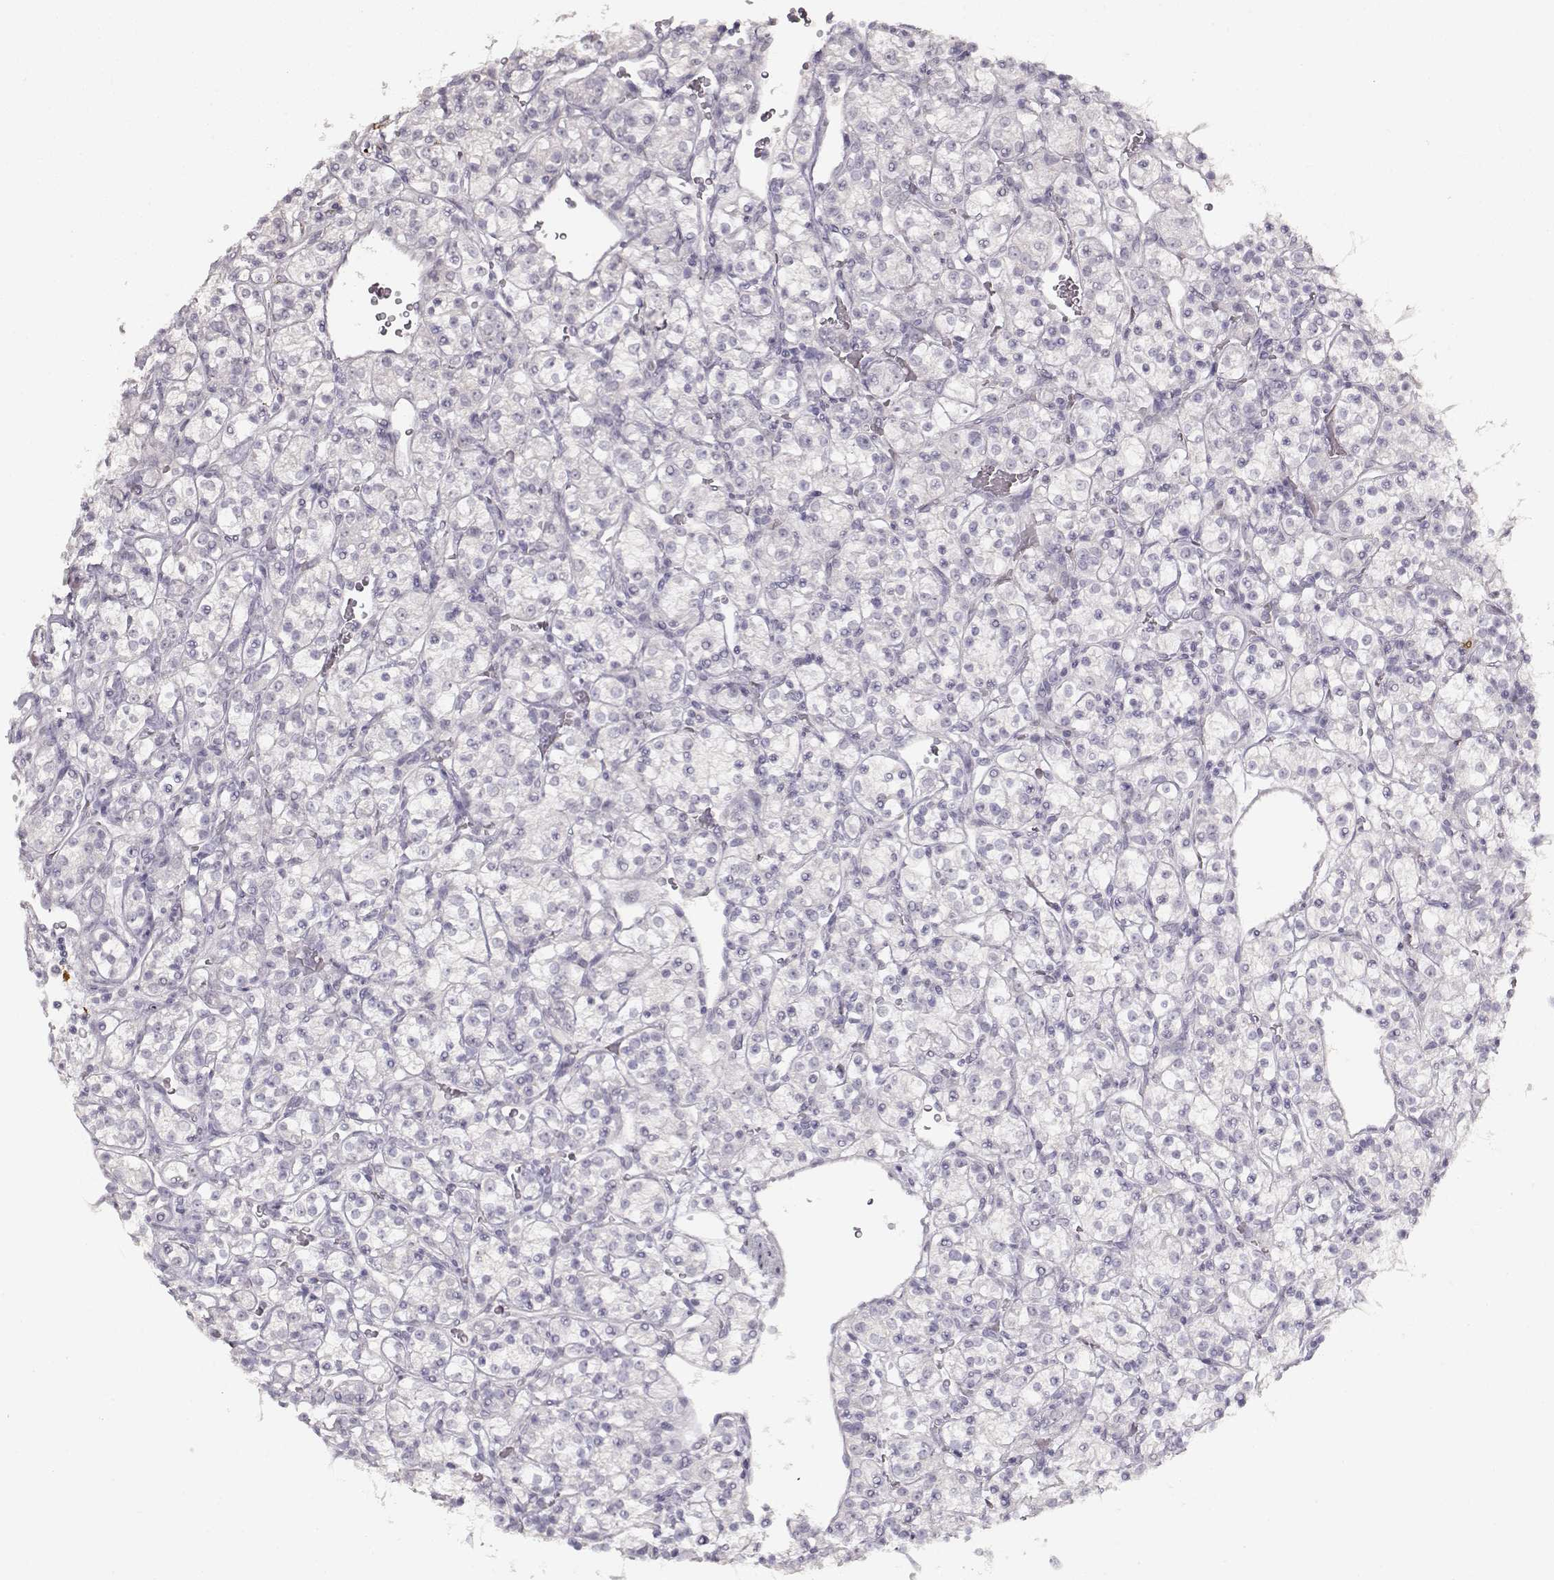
{"staining": {"intensity": "negative", "quantity": "none", "location": "none"}, "tissue": "renal cancer", "cell_type": "Tumor cells", "image_type": "cancer", "snomed": [{"axis": "morphology", "description": "Adenocarcinoma, NOS"}, {"axis": "topography", "description": "Kidney"}], "caption": "Photomicrograph shows no significant protein staining in tumor cells of renal adenocarcinoma.", "gene": "S100B", "patient": {"sex": "male", "age": 77}}